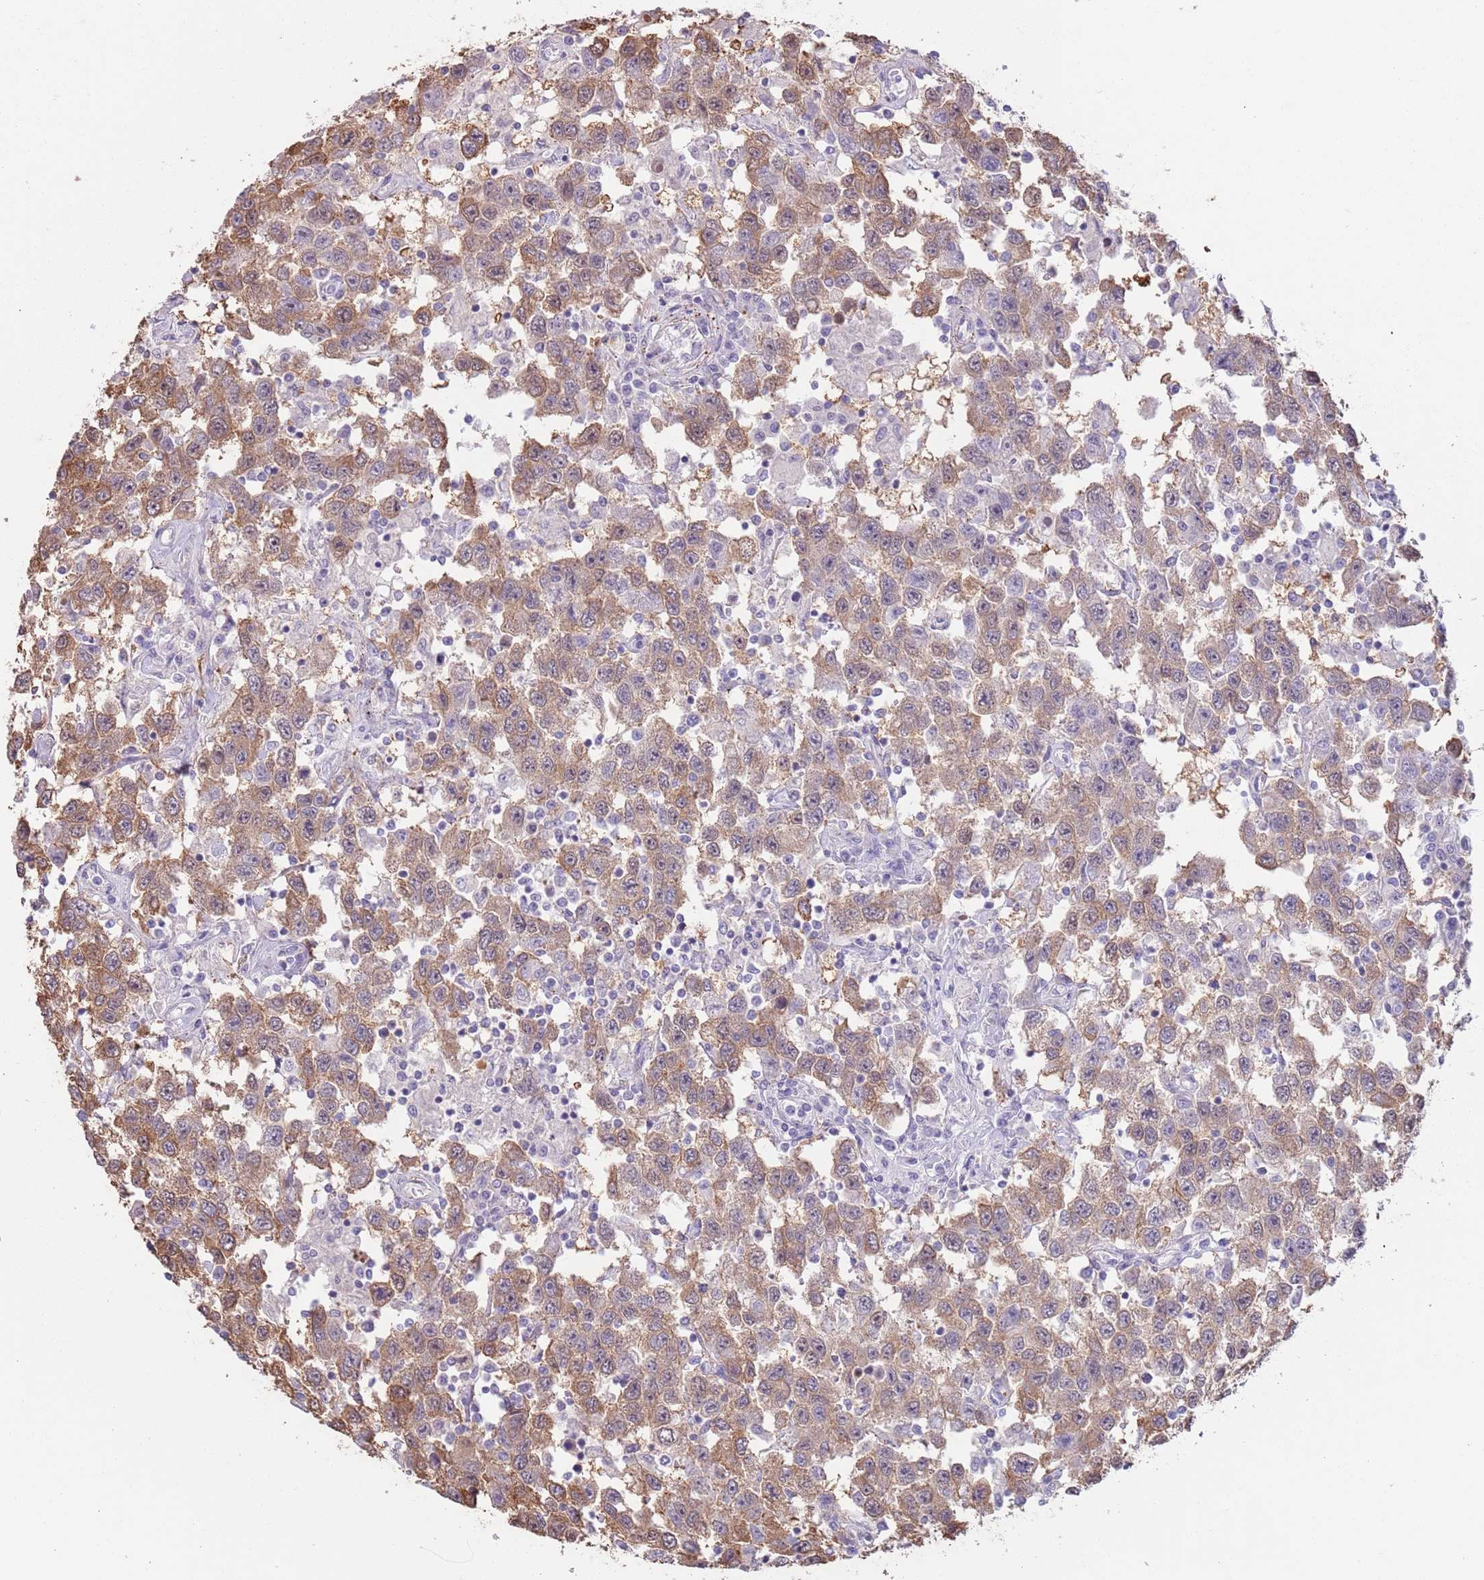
{"staining": {"intensity": "moderate", "quantity": ">75%", "location": "cytoplasmic/membranous"}, "tissue": "testis cancer", "cell_type": "Tumor cells", "image_type": "cancer", "snomed": [{"axis": "morphology", "description": "Seminoma, NOS"}, {"axis": "topography", "description": "Testis"}], "caption": "Immunohistochemistry (DAB (3,3'-diaminobenzidine)) staining of human testis cancer demonstrates moderate cytoplasmic/membranous protein positivity in about >75% of tumor cells.", "gene": "LDHD", "patient": {"sex": "male", "age": 41}}